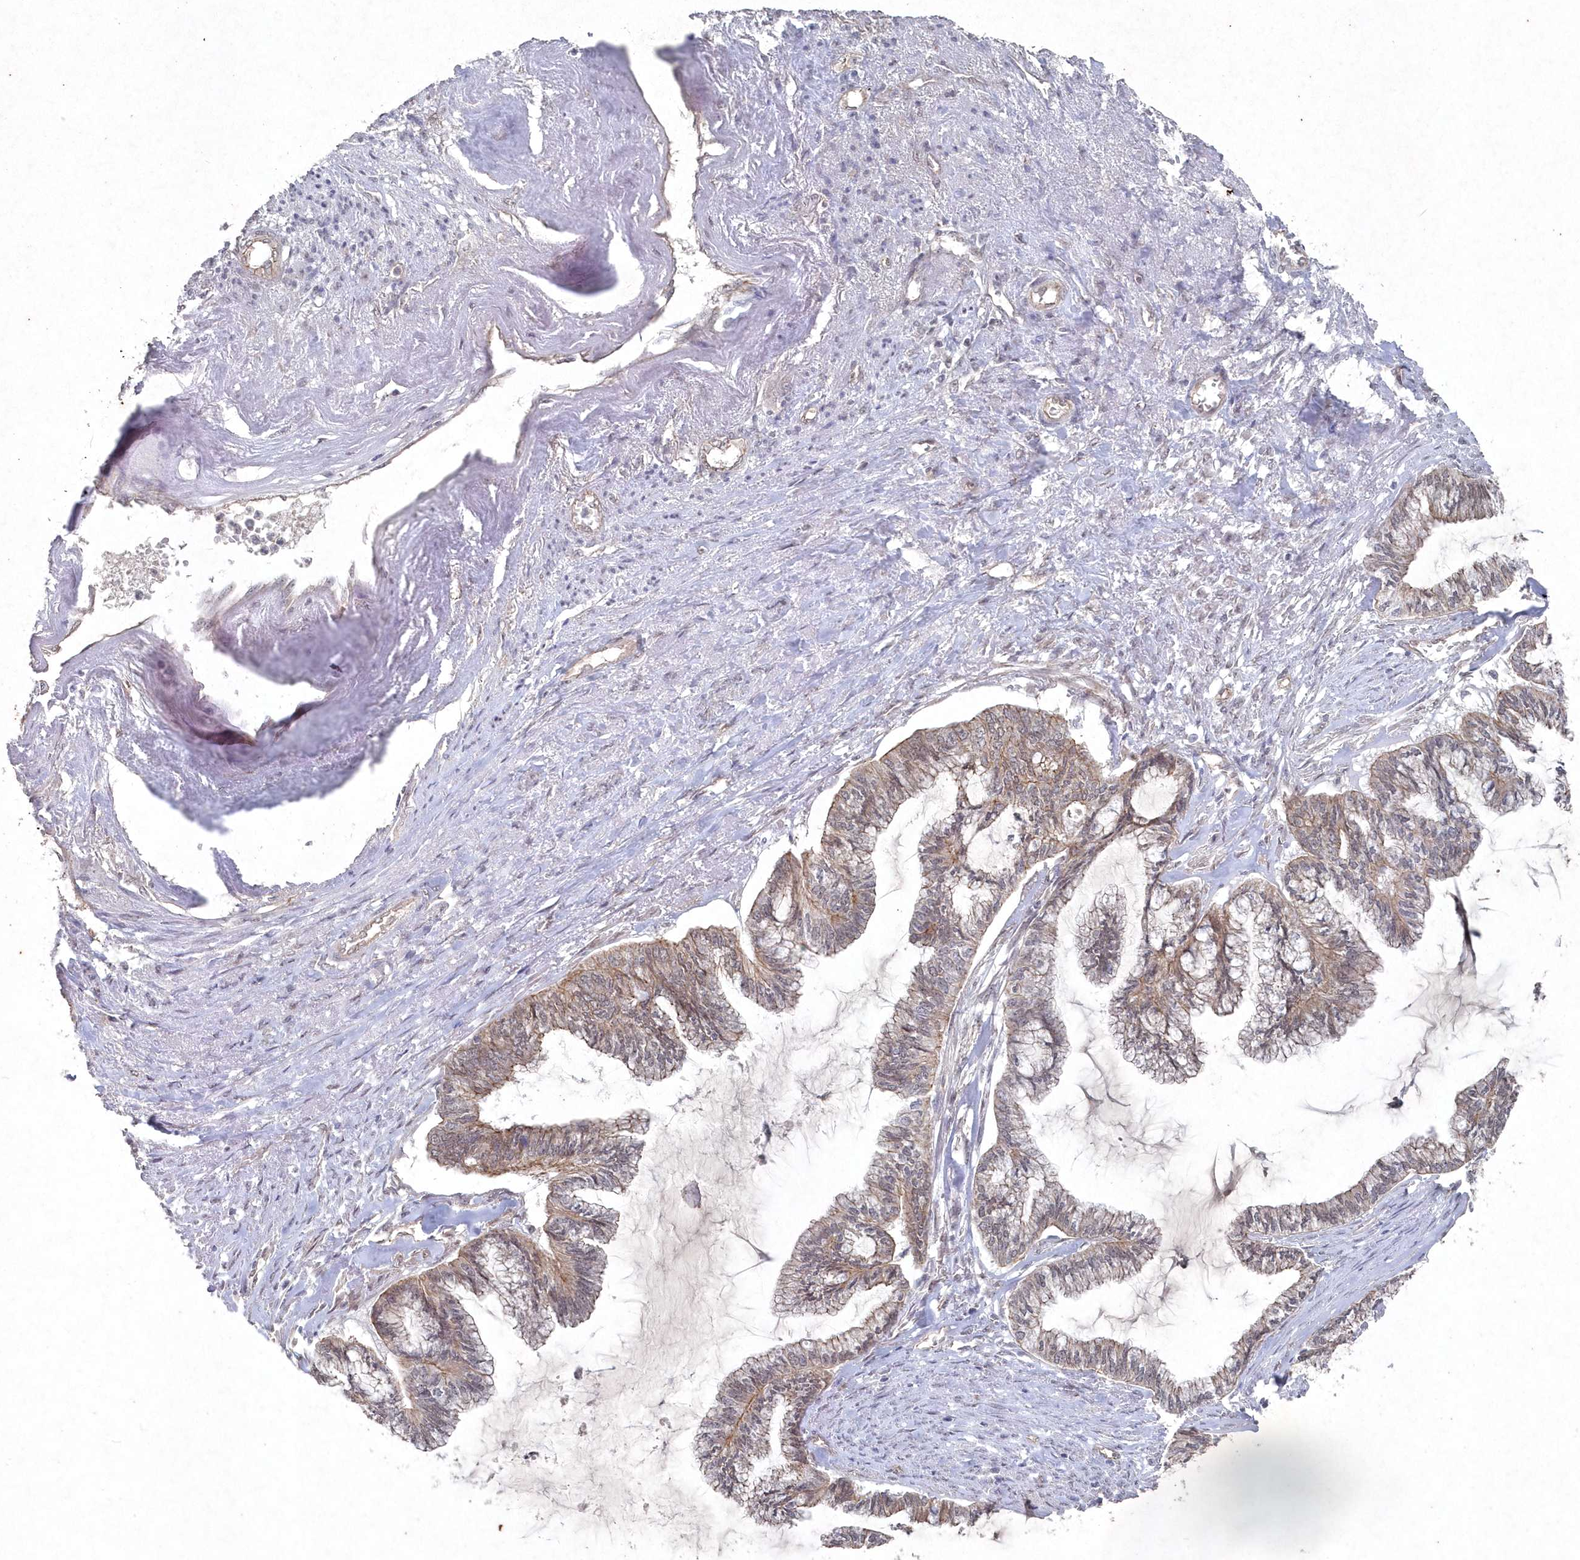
{"staining": {"intensity": "moderate", "quantity": "<25%", "location": "cytoplasmic/membranous"}, "tissue": "endometrial cancer", "cell_type": "Tumor cells", "image_type": "cancer", "snomed": [{"axis": "morphology", "description": "Adenocarcinoma, NOS"}, {"axis": "topography", "description": "Endometrium"}], "caption": "This photomicrograph reveals adenocarcinoma (endometrial) stained with immunohistochemistry to label a protein in brown. The cytoplasmic/membranous of tumor cells show moderate positivity for the protein. Nuclei are counter-stained blue.", "gene": "VSIG2", "patient": {"sex": "female", "age": 86}}